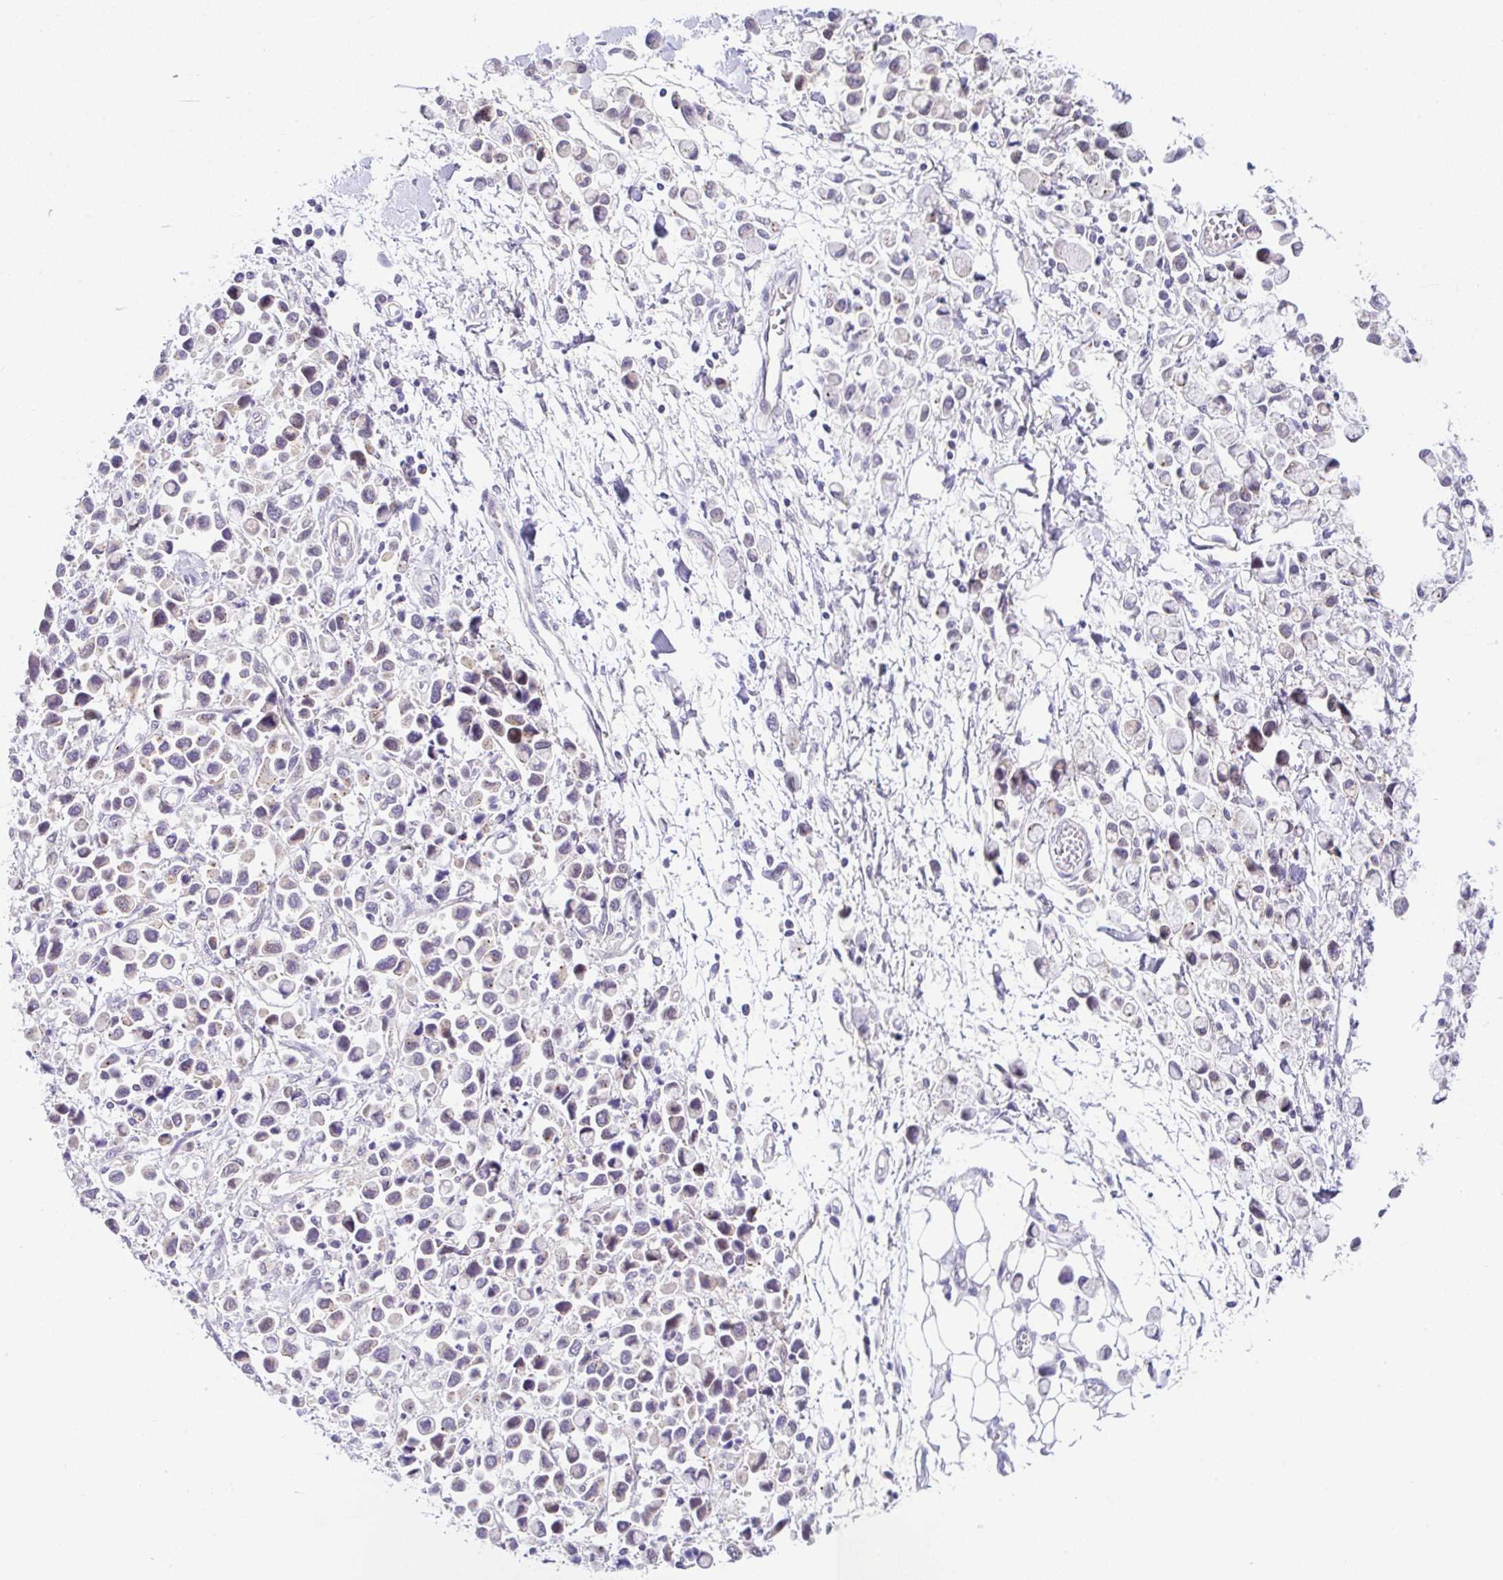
{"staining": {"intensity": "negative", "quantity": "none", "location": "none"}, "tissue": "stomach cancer", "cell_type": "Tumor cells", "image_type": "cancer", "snomed": [{"axis": "morphology", "description": "Adenocarcinoma, NOS"}, {"axis": "topography", "description": "Stomach"}], "caption": "Immunohistochemistry (IHC) of human adenocarcinoma (stomach) displays no positivity in tumor cells. The staining was performed using DAB to visualize the protein expression in brown, while the nuclei were stained in blue with hematoxylin (Magnification: 20x).", "gene": "CGNL1", "patient": {"sex": "female", "age": 81}}